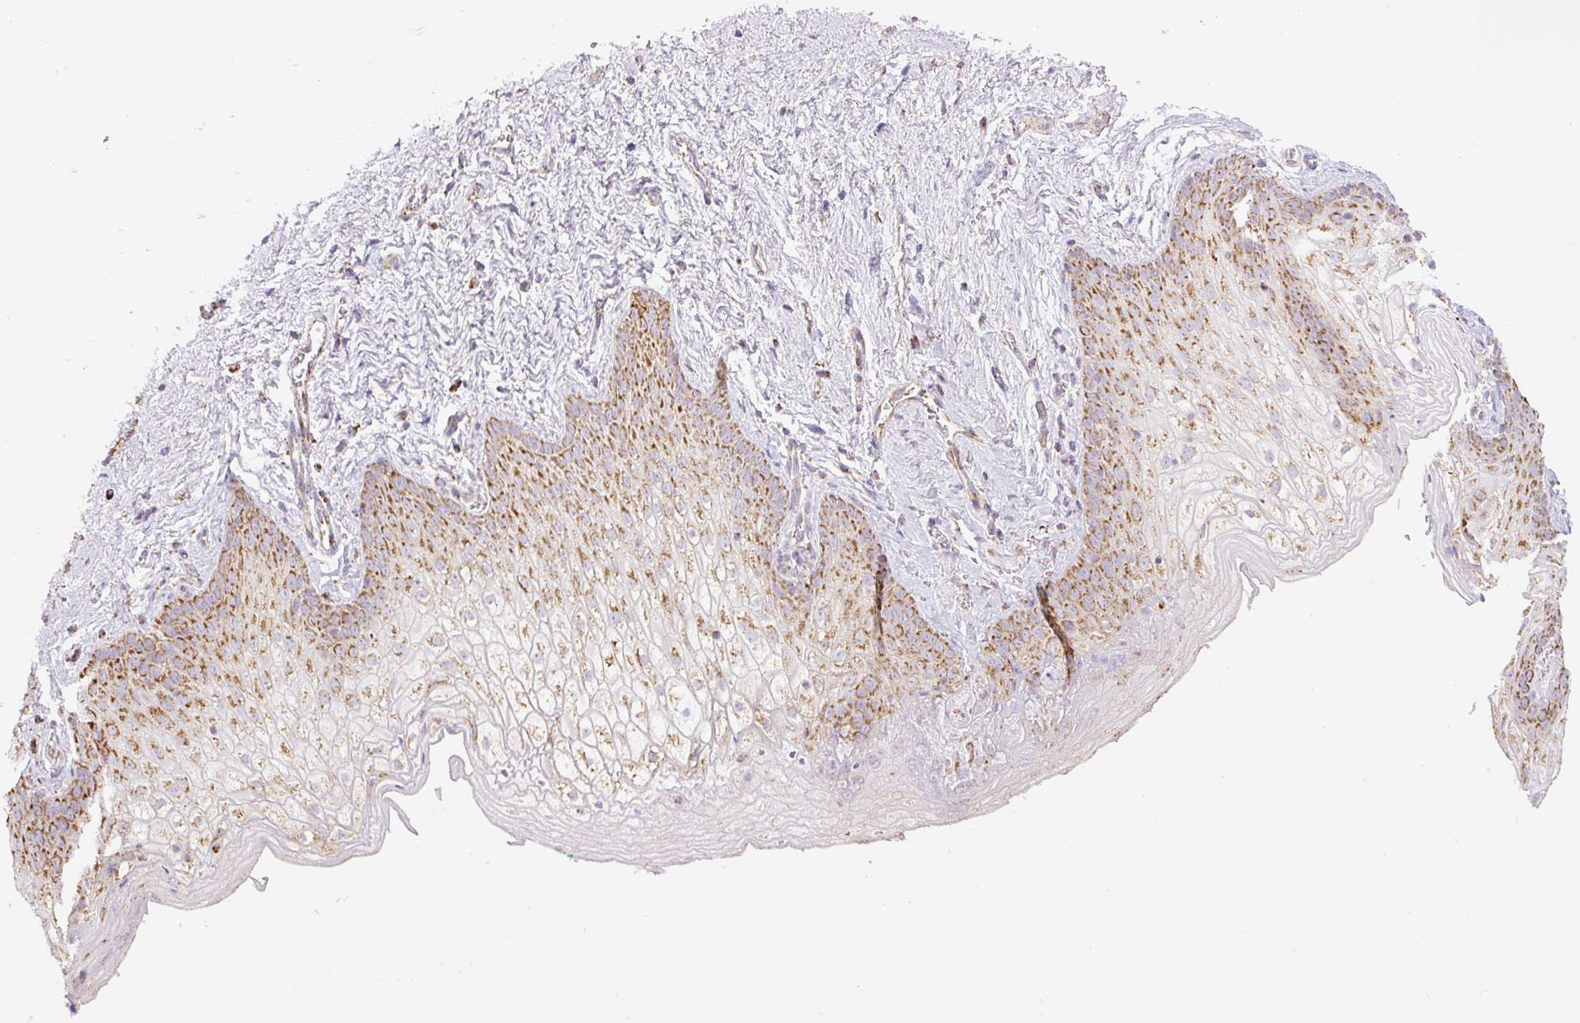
{"staining": {"intensity": "moderate", "quantity": "25%-75%", "location": "cytoplasmic/membranous"}, "tissue": "vagina", "cell_type": "Squamous epithelial cells", "image_type": "normal", "snomed": [{"axis": "morphology", "description": "Normal tissue, NOS"}, {"axis": "topography", "description": "Vulva"}, {"axis": "topography", "description": "Vagina"}, {"axis": "topography", "description": "Peripheral nerve tissue"}], "caption": "IHC photomicrograph of normal vagina: human vagina stained using immunohistochemistry (IHC) displays medium levels of moderate protein expression localized specifically in the cytoplasmic/membranous of squamous epithelial cells, appearing as a cytoplasmic/membranous brown color.", "gene": "DAAM2", "patient": {"sex": "female", "age": 66}}